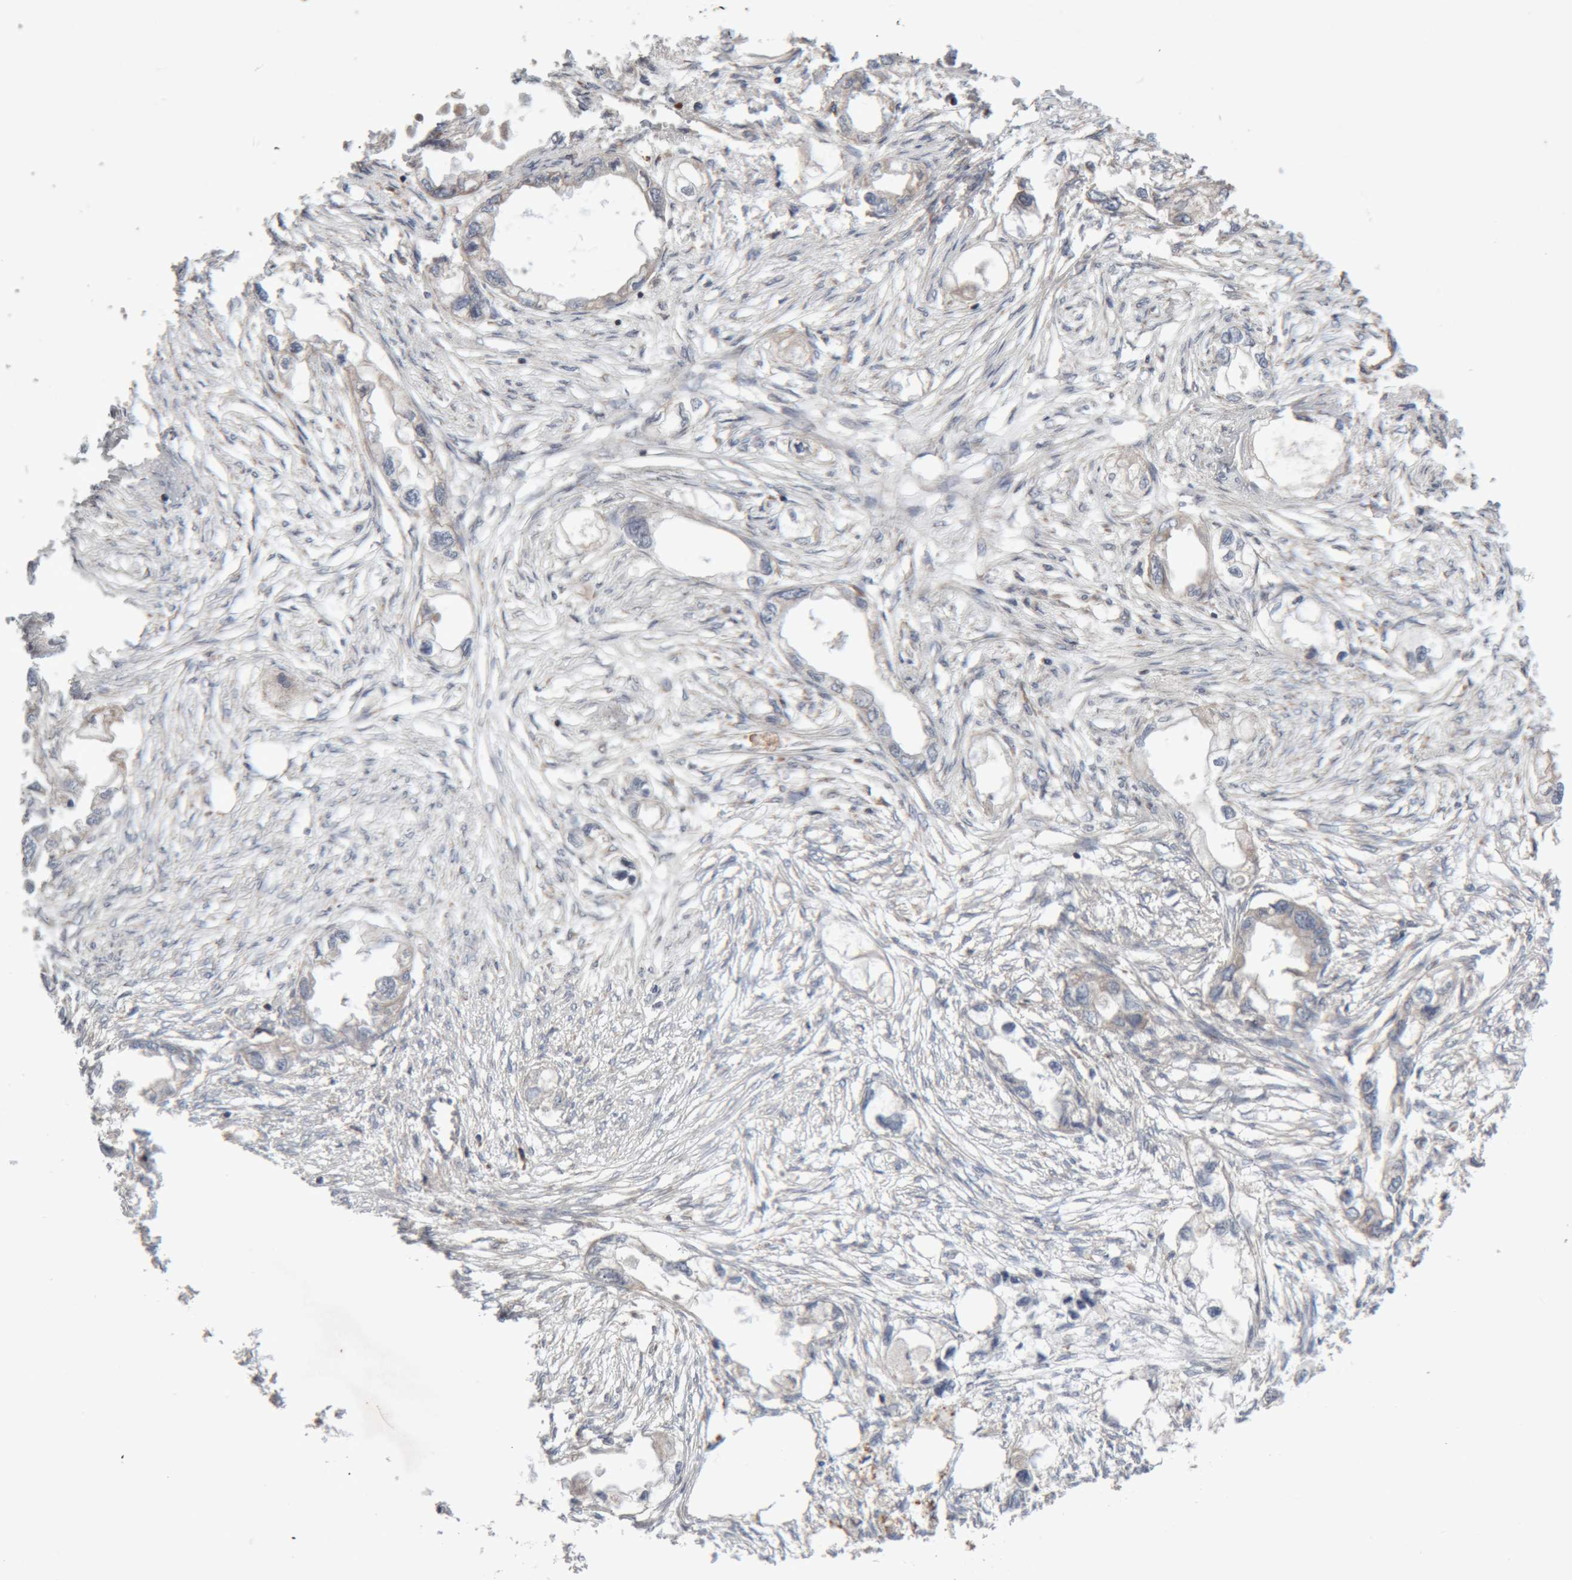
{"staining": {"intensity": "negative", "quantity": "none", "location": "none"}, "tissue": "endometrial cancer", "cell_type": "Tumor cells", "image_type": "cancer", "snomed": [{"axis": "morphology", "description": "Adenocarcinoma, NOS"}, {"axis": "morphology", "description": "Adenocarcinoma, metastatic, NOS"}, {"axis": "topography", "description": "Adipose tissue"}, {"axis": "topography", "description": "Endometrium"}], "caption": "There is no significant positivity in tumor cells of endometrial cancer. The staining is performed using DAB brown chromogen with nuclei counter-stained in using hematoxylin.", "gene": "KIF21B", "patient": {"sex": "female", "age": 67}}